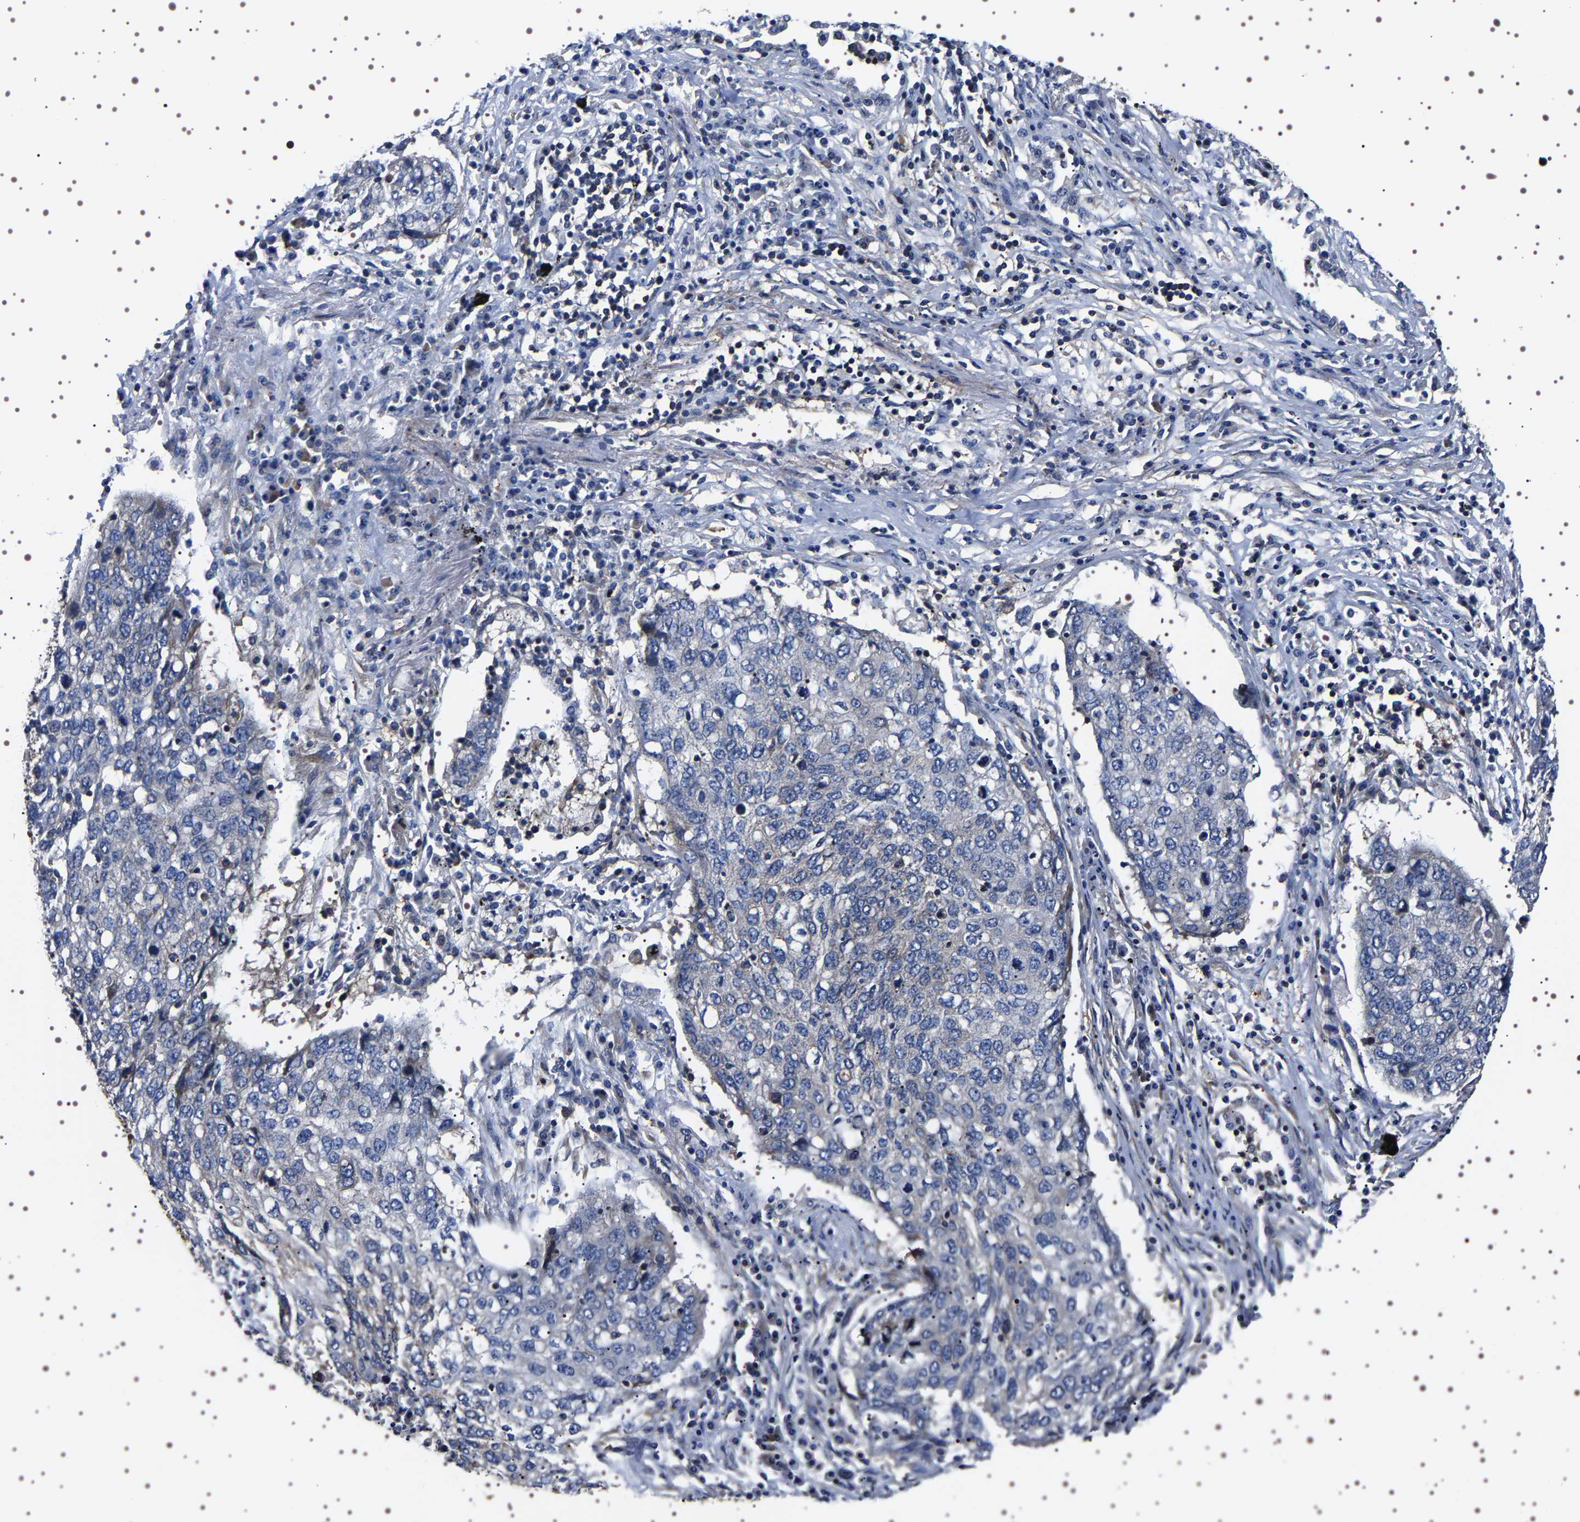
{"staining": {"intensity": "negative", "quantity": "none", "location": "none"}, "tissue": "lung cancer", "cell_type": "Tumor cells", "image_type": "cancer", "snomed": [{"axis": "morphology", "description": "Squamous cell carcinoma, NOS"}, {"axis": "topography", "description": "Lung"}], "caption": "Tumor cells show no significant protein positivity in lung cancer.", "gene": "WDR1", "patient": {"sex": "female", "age": 63}}